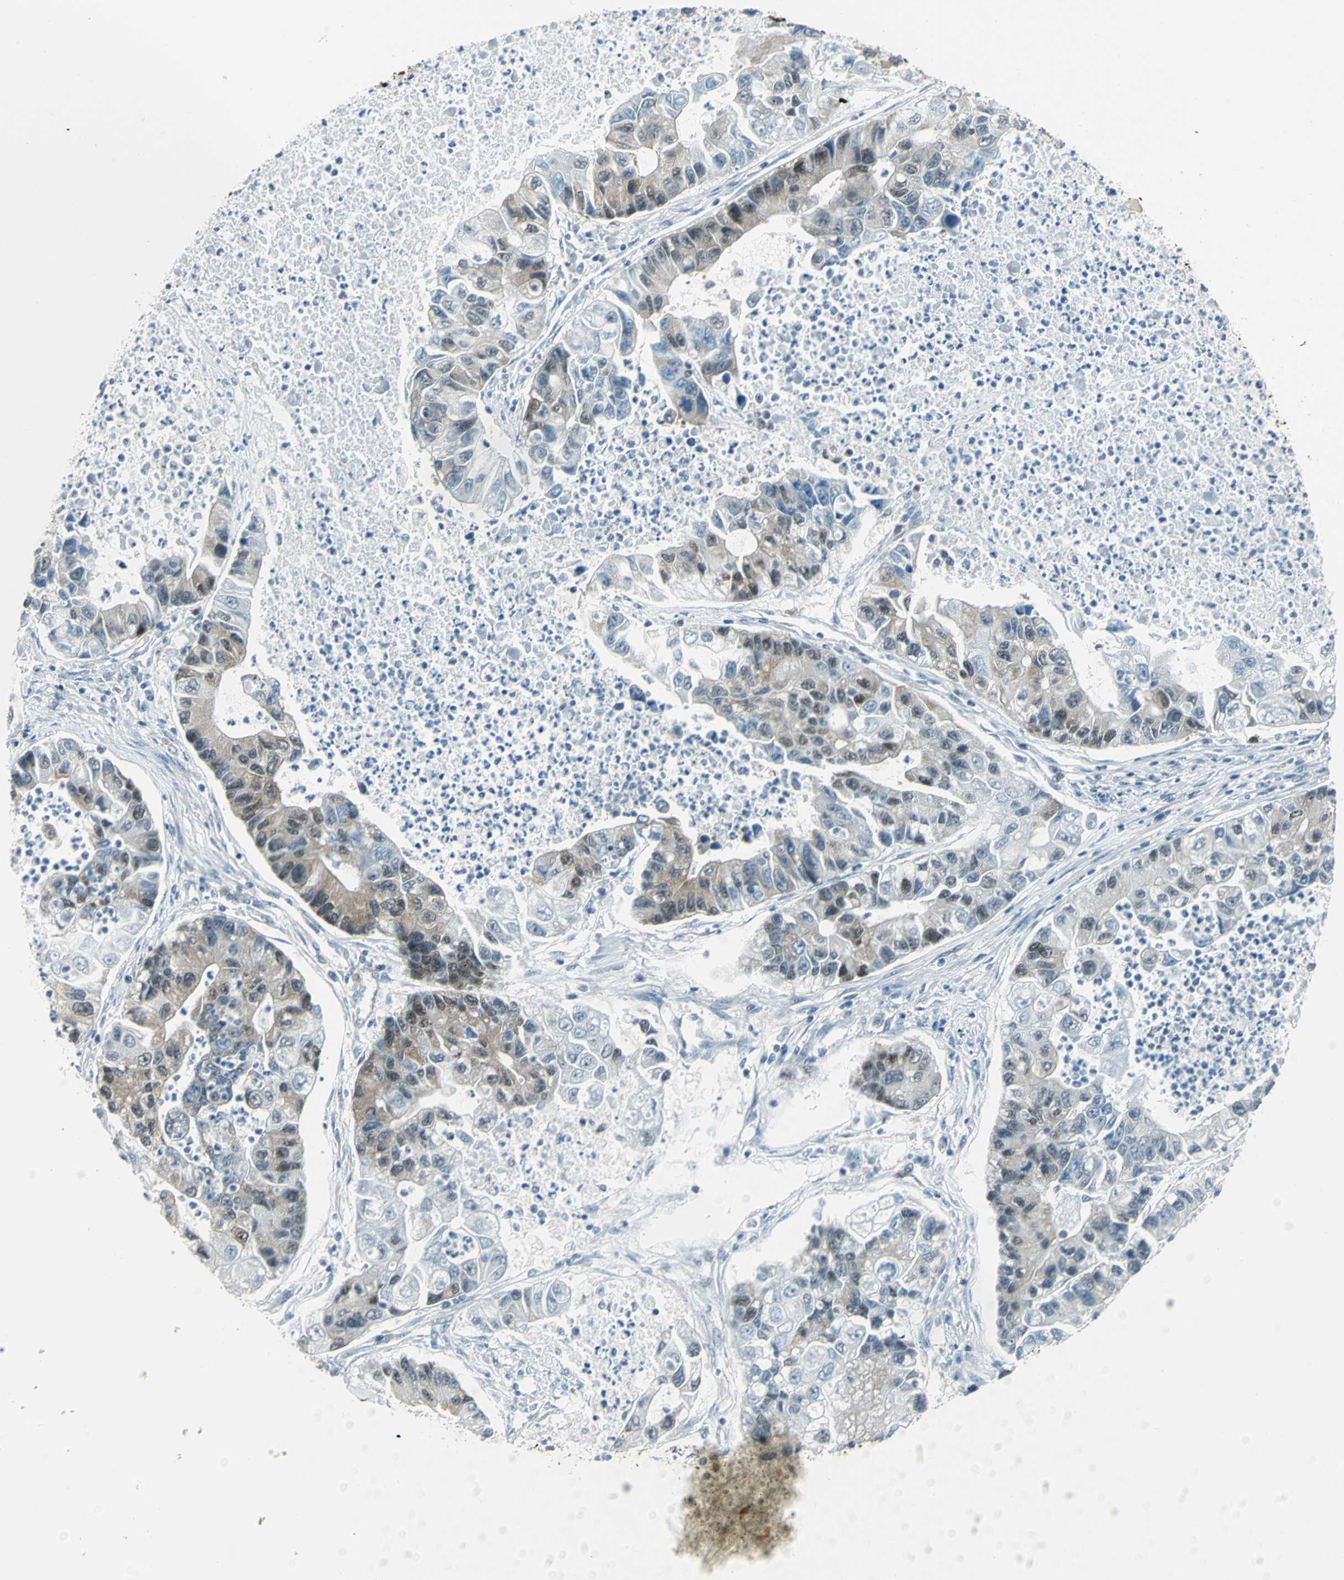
{"staining": {"intensity": "weak", "quantity": "25%-75%", "location": "cytoplasmic/membranous"}, "tissue": "lung cancer", "cell_type": "Tumor cells", "image_type": "cancer", "snomed": [{"axis": "morphology", "description": "Adenocarcinoma, NOS"}, {"axis": "topography", "description": "Lung"}], "caption": "Brown immunohistochemical staining in human lung cancer (adenocarcinoma) displays weak cytoplasmic/membranous expression in approximately 25%-75% of tumor cells.", "gene": "DDX5", "patient": {"sex": "female", "age": 51}}